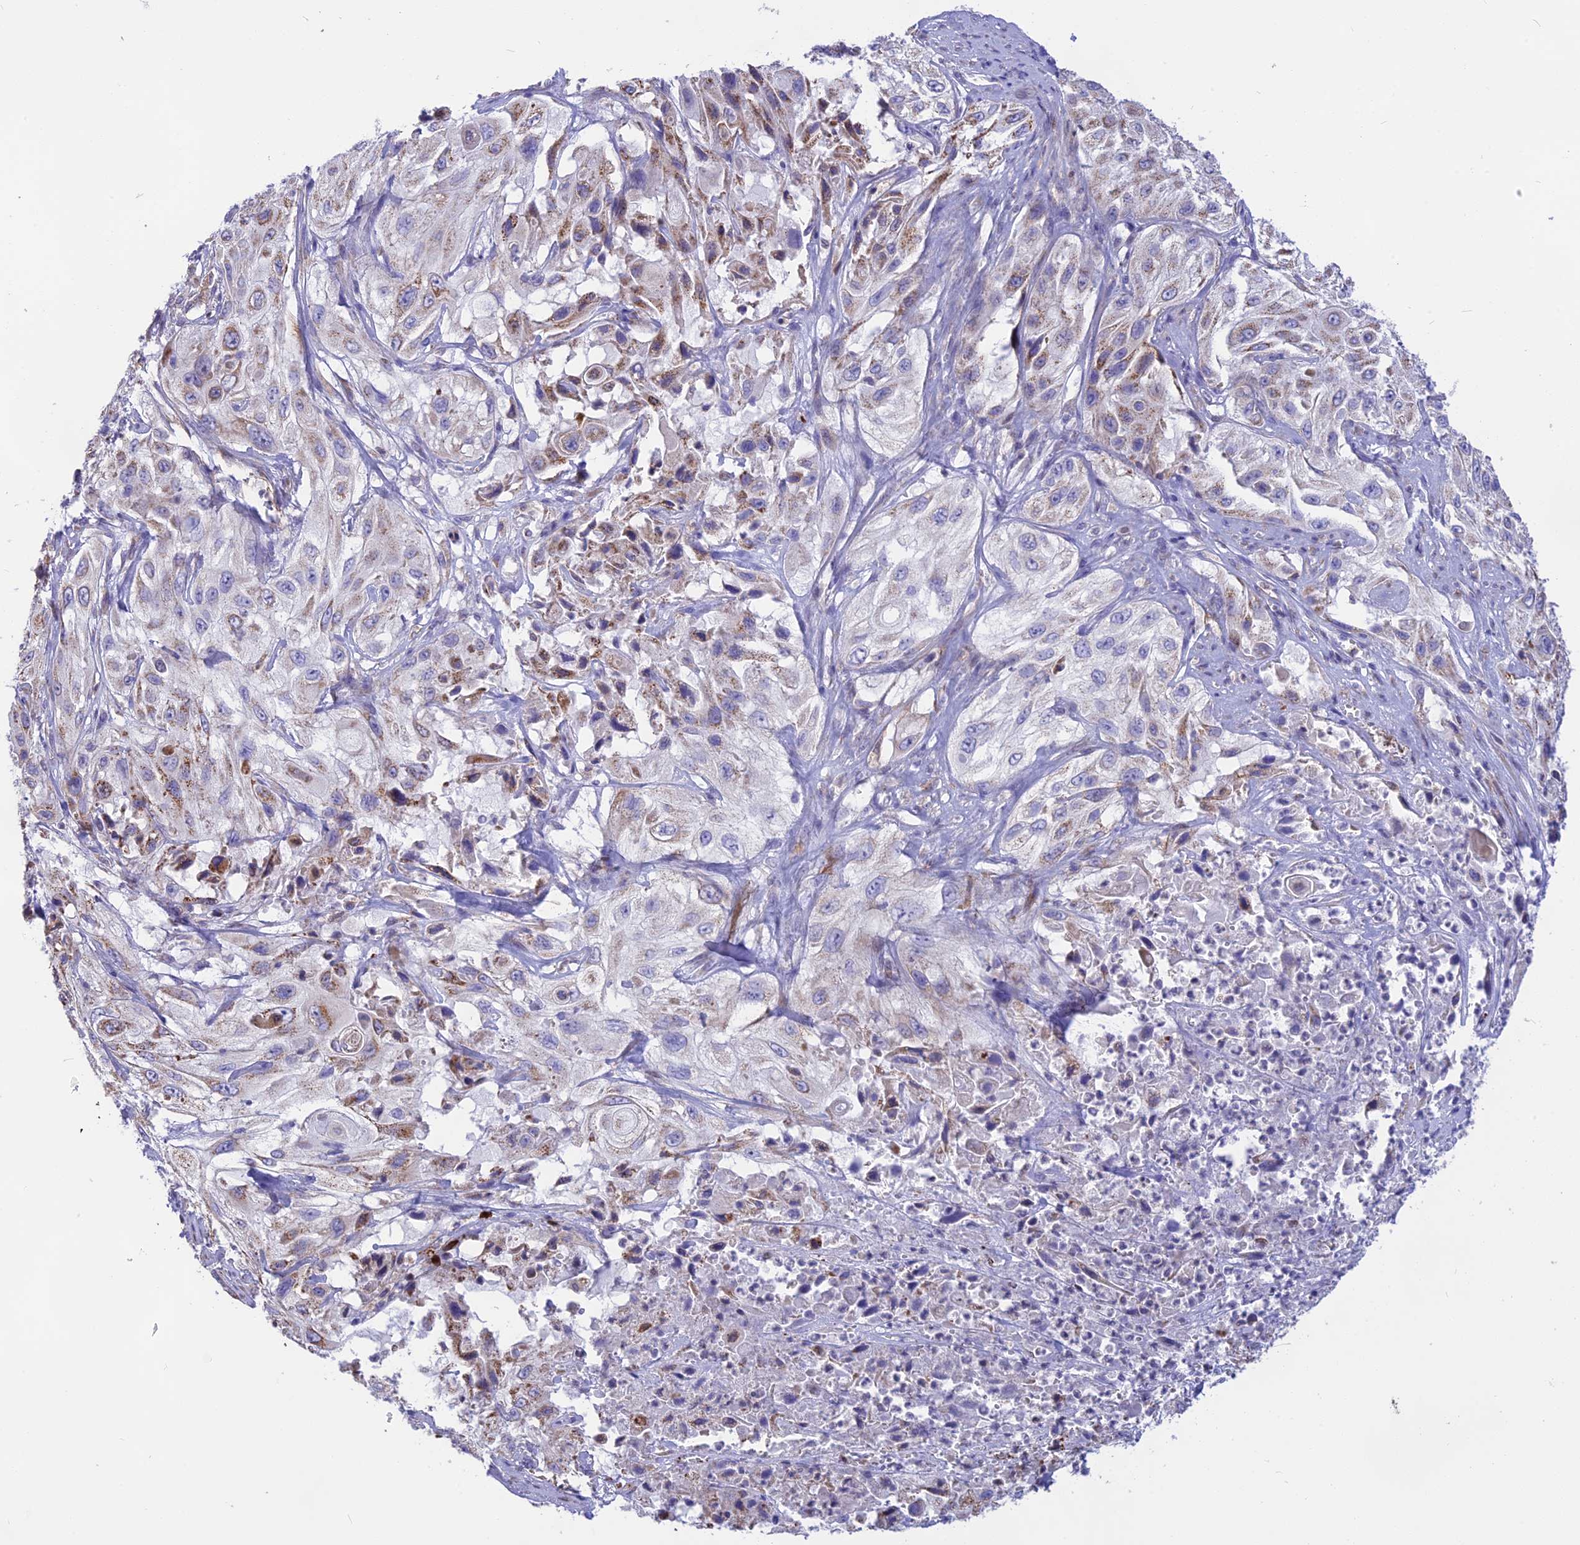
{"staining": {"intensity": "negative", "quantity": "none", "location": "none"}, "tissue": "cervical cancer", "cell_type": "Tumor cells", "image_type": "cancer", "snomed": [{"axis": "morphology", "description": "Squamous cell carcinoma, NOS"}, {"axis": "topography", "description": "Cervix"}], "caption": "The IHC histopathology image has no significant expression in tumor cells of cervical cancer tissue. (DAB (3,3'-diaminobenzidine) IHC with hematoxylin counter stain).", "gene": "DOC2B", "patient": {"sex": "female", "age": 42}}